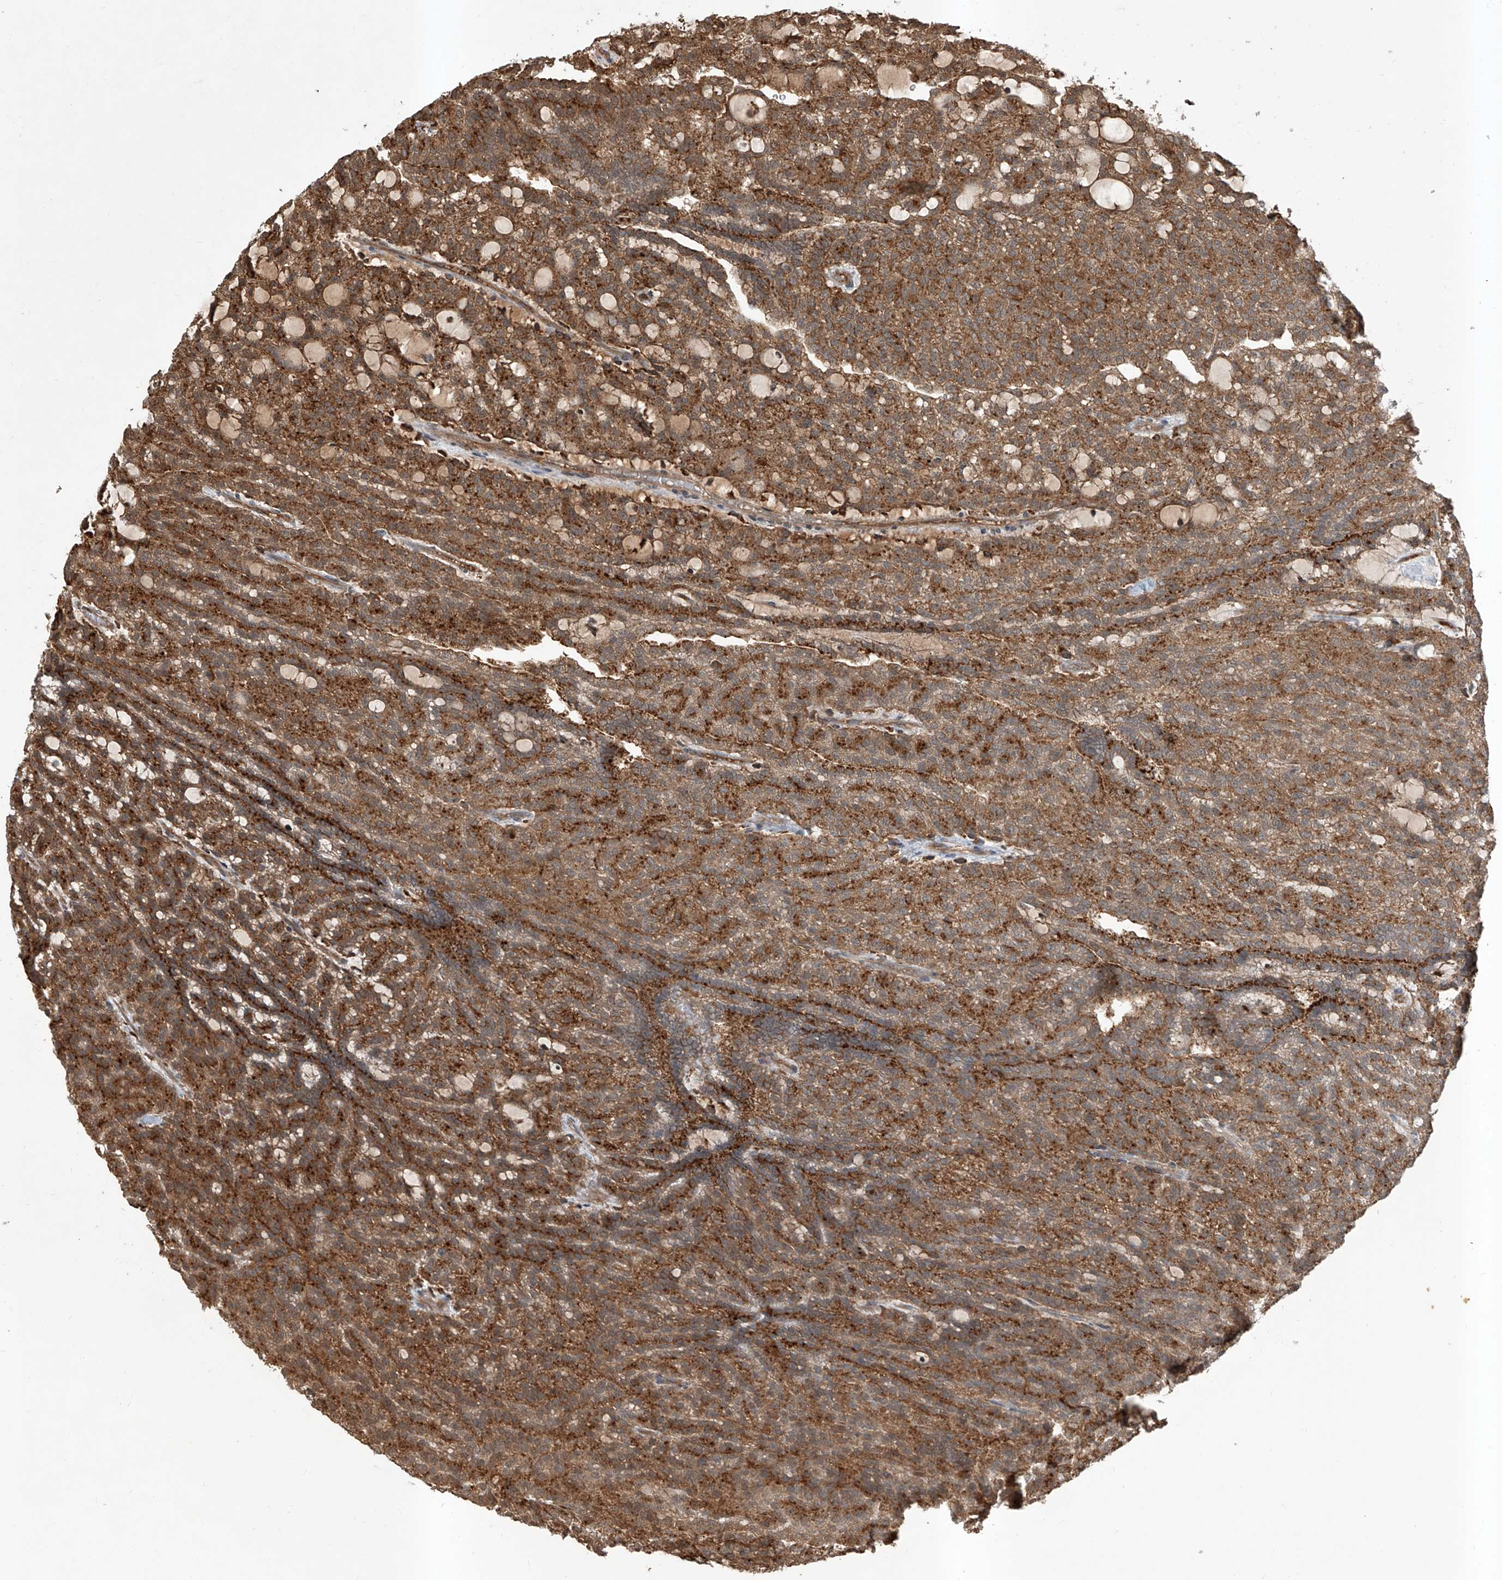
{"staining": {"intensity": "moderate", "quantity": ">75%", "location": "cytoplasmic/membranous"}, "tissue": "renal cancer", "cell_type": "Tumor cells", "image_type": "cancer", "snomed": [{"axis": "morphology", "description": "Adenocarcinoma, NOS"}, {"axis": "topography", "description": "Kidney"}], "caption": "Renal cancer (adenocarcinoma) was stained to show a protein in brown. There is medium levels of moderate cytoplasmic/membranous staining in about >75% of tumor cells.", "gene": "HOXC8", "patient": {"sex": "male", "age": 63}}